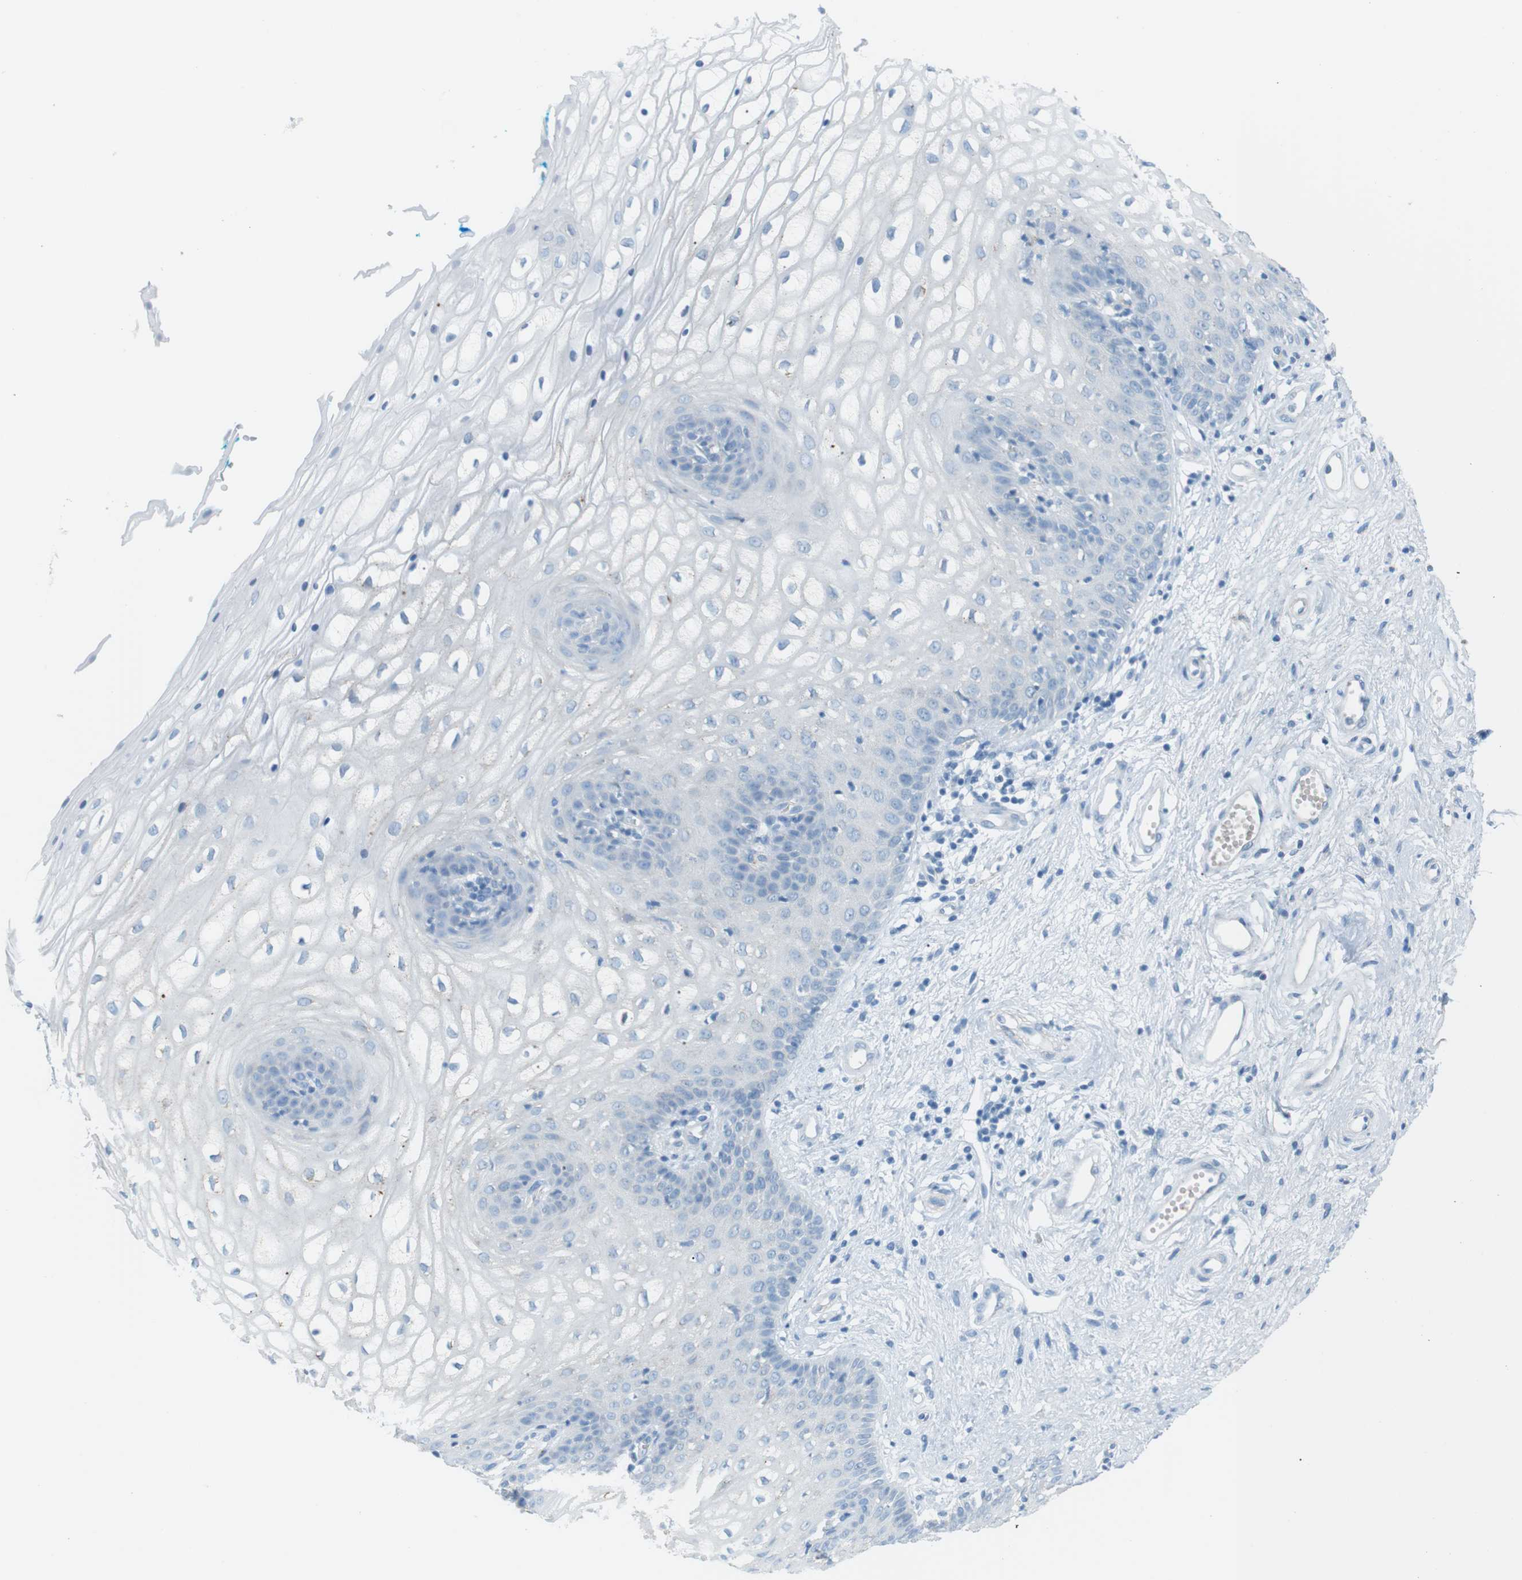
{"staining": {"intensity": "negative", "quantity": "none", "location": "none"}, "tissue": "vagina", "cell_type": "Squamous epithelial cells", "image_type": "normal", "snomed": [{"axis": "morphology", "description": "Normal tissue, NOS"}, {"axis": "topography", "description": "Vagina"}], "caption": "Immunohistochemical staining of unremarkable vagina exhibits no significant positivity in squamous epithelial cells. (Immunohistochemistry (ihc), brightfield microscopy, high magnification).", "gene": "VAMP1", "patient": {"sex": "female", "age": 34}}